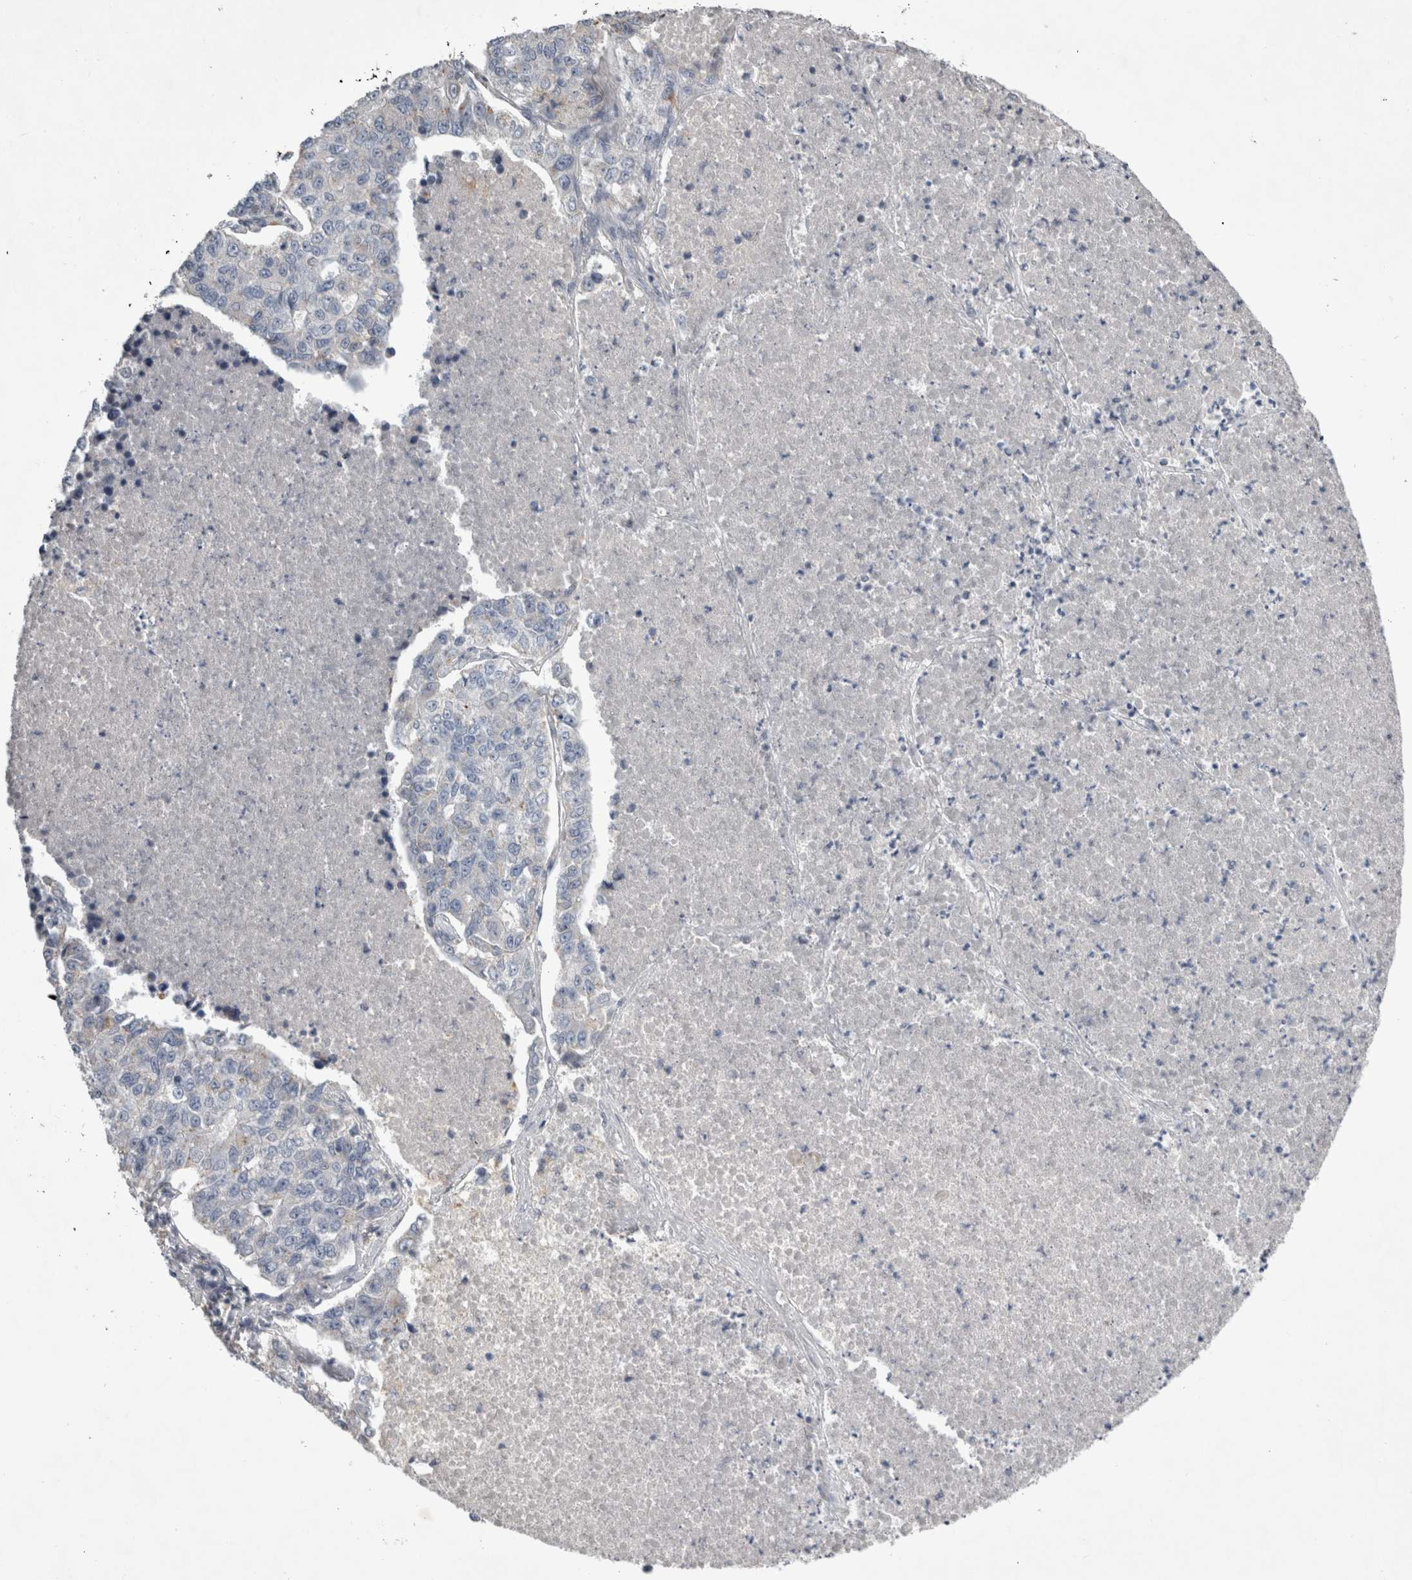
{"staining": {"intensity": "negative", "quantity": "none", "location": "none"}, "tissue": "lung cancer", "cell_type": "Tumor cells", "image_type": "cancer", "snomed": [{"axis": "morphology", "description": "Adenocarcinoma, NOS"}, {"axis": "topography", "description": "Lung"}], "caption": "Adenocarcinoma (lung) was stained to show a protein in brown. There is no significant positivity in tumor cells.", "gene": "STRADB", "patient": {"sex": "male", "age": 49}}